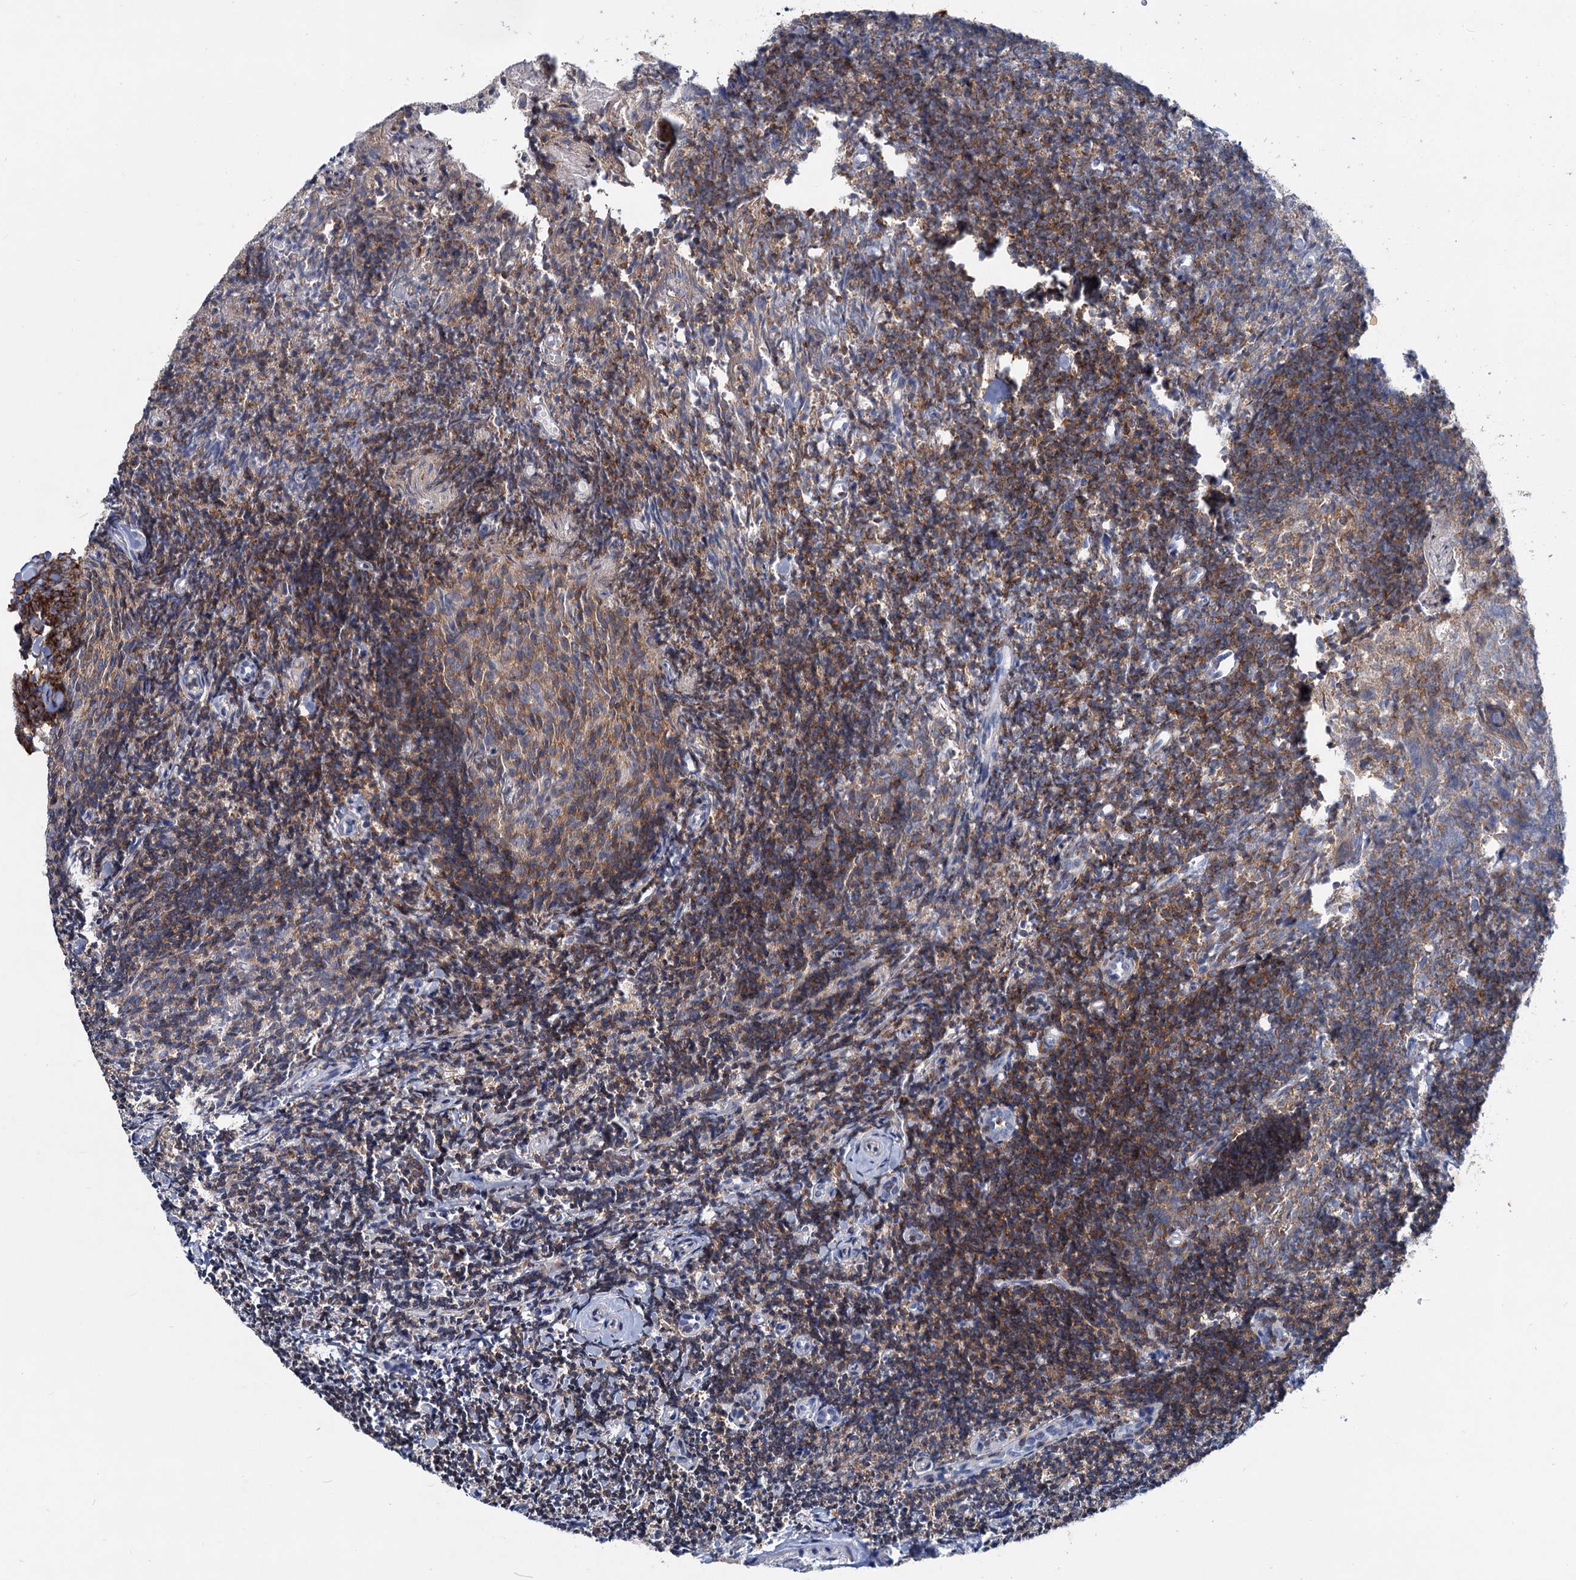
{"staining": {"intensity": "strong", "quantity": ">75%", "location": "cytoplasmic/membranous"}, "tissue": "tonsil", "cell_type": "Germinal center cells", "image_type": "normal", "snomed": [{"axis": "morphology", "description": "Normal tissue, NOS"}, {"axis": "topography", "description": "Tonsil"}], "caption": "A histopathology image of tonsil stained for a protein demonstrates strong cytoplasmic/membranous brown staining in germinal center cells.", "gene": "LRCH4", "patient": {"sex": "female", "age": 10}}